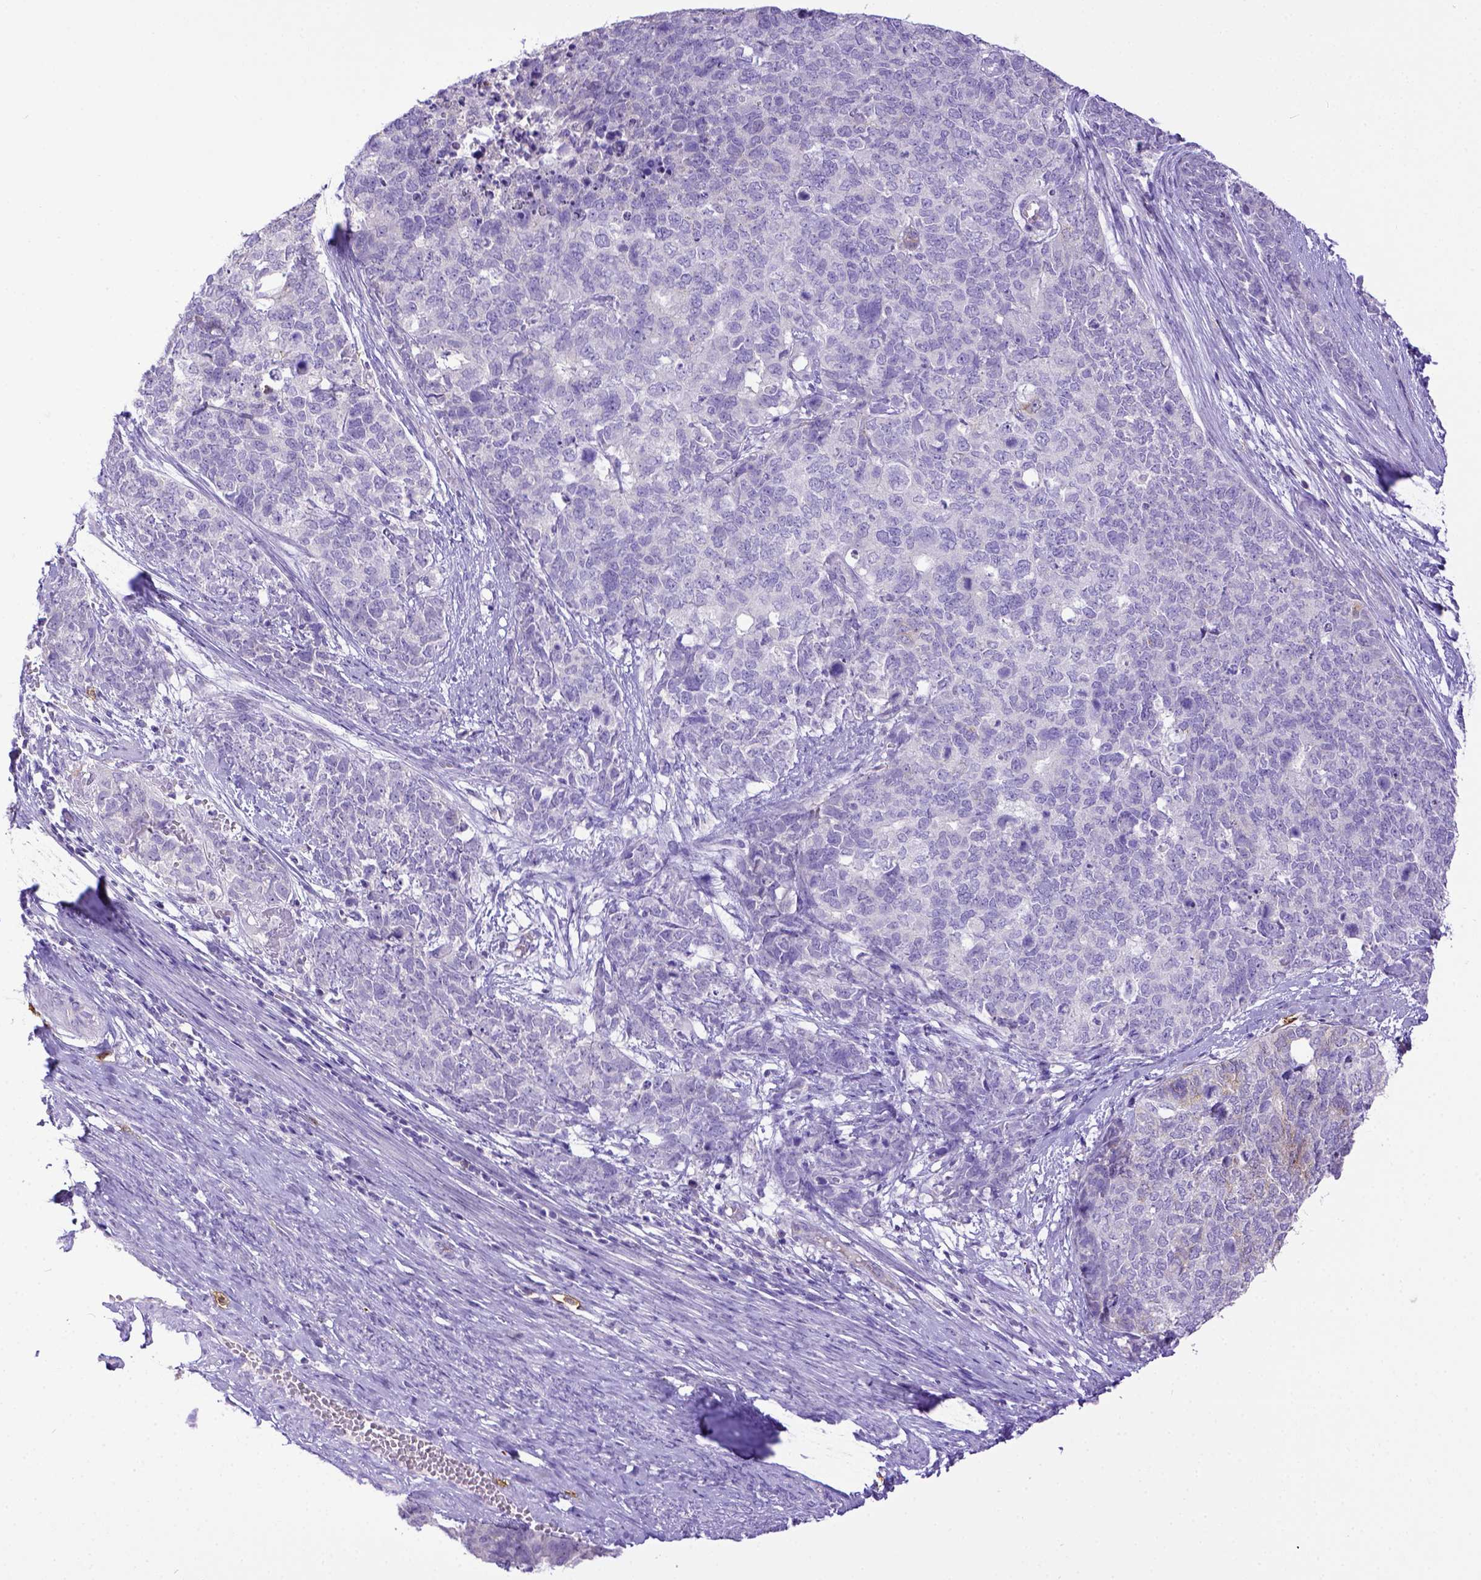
{"staining": {"intensity": "negative", "quantity": "none", "location": "none"}, "tissue": "cervical cancer", "cell_type": "Tumor cells", "image_type": "cancer", "snomed": [{"axis": "morphology", "description": "Squamous cell carcinoma, NOS"}, {"axis": "topography", "description": "Cervix"}], "caption": "High magnification brightfield microscopy of cervical cancer (squamous cell carcinoma) stained with DAB (3,3'-diaminobenzidine) (brown) and counterstained with hematoxylin (blue): tumor cells show no significant expression.", "gene": "KIT", "patient": {"sex": "female", "age": 63}}